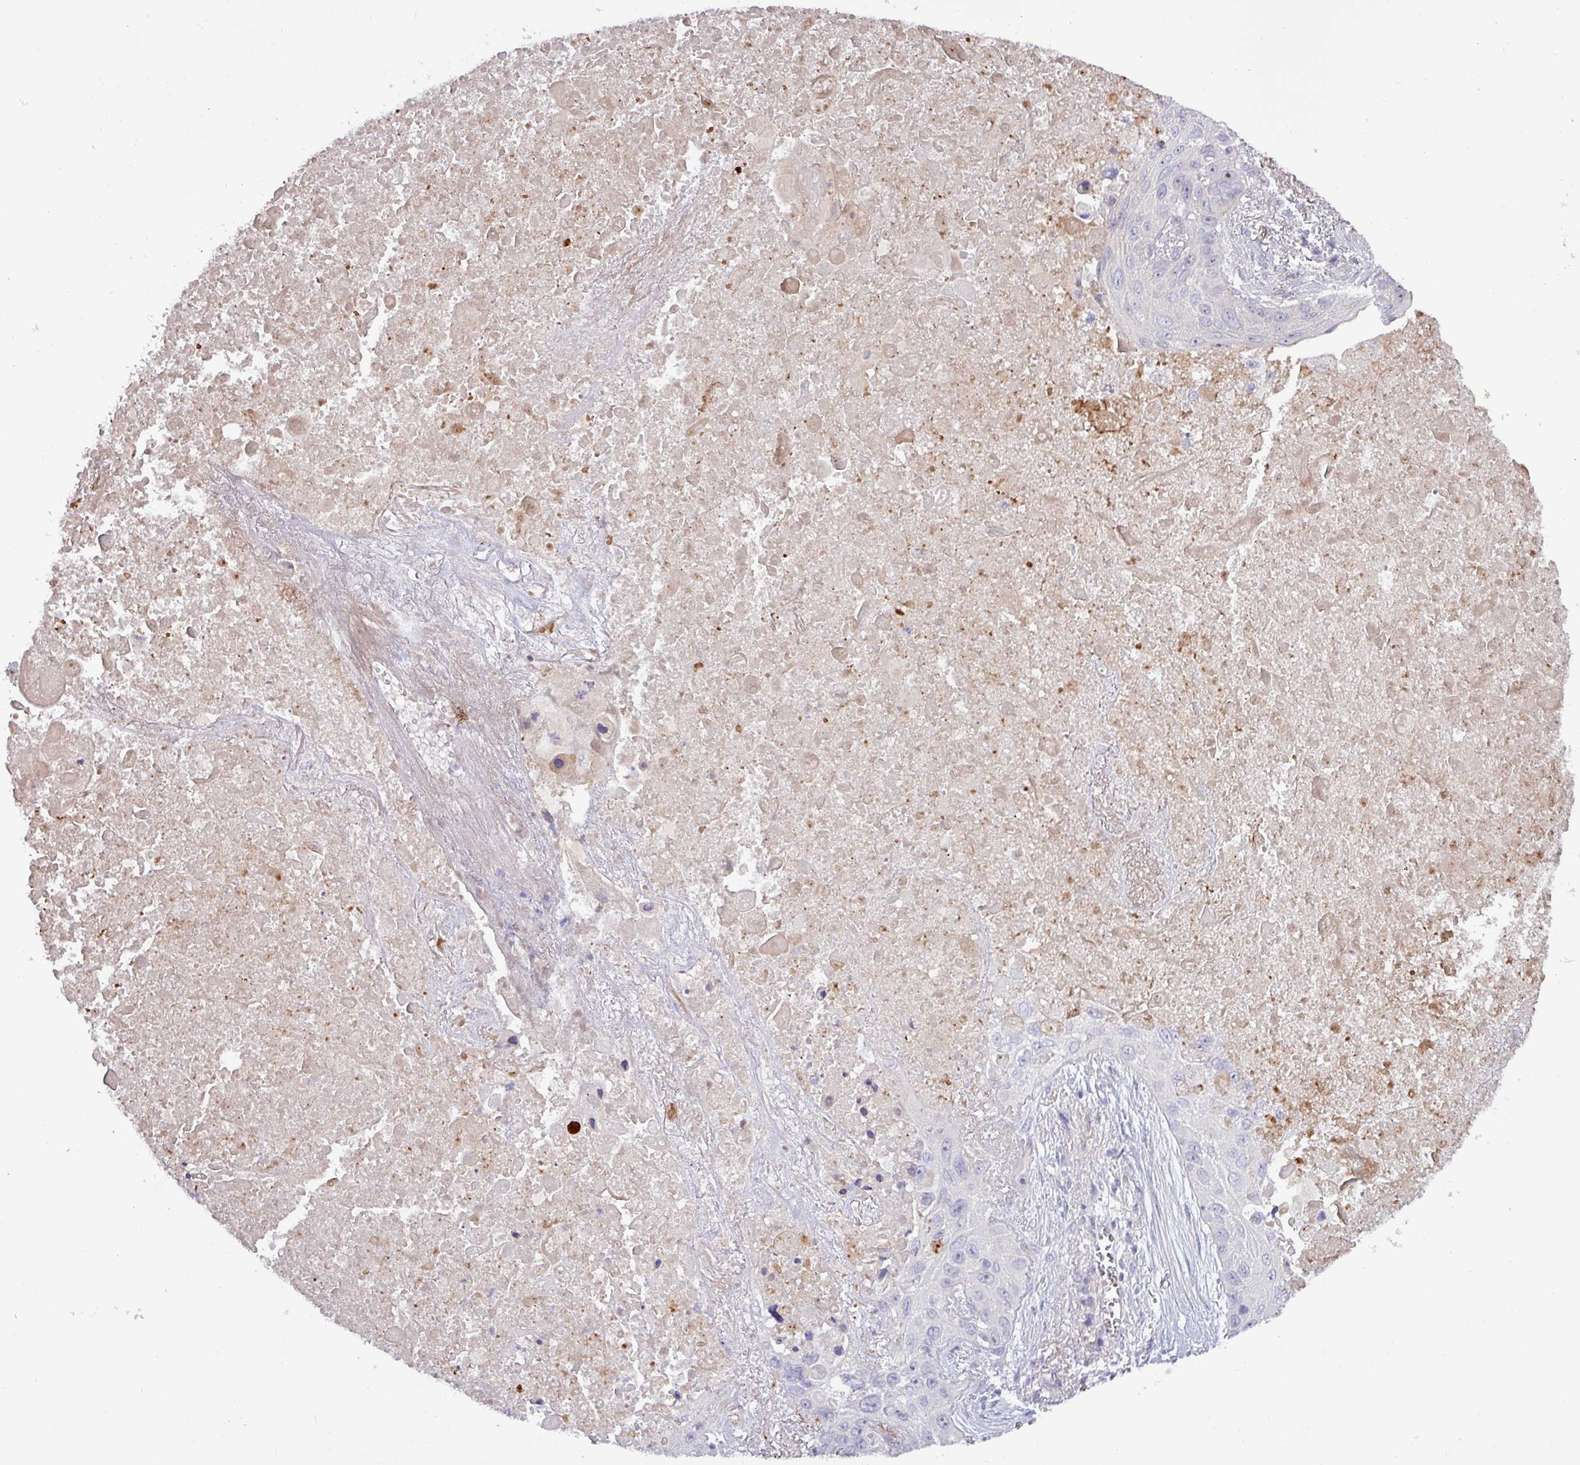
{"staining": {"intensity": "negative", "quantity": "none", "location": "none"}, "tissue": "lung cancer", "cell_type": "Tumor cells", "image_type": "cancer", "snomed": [{"axis": "morphology", "description": "Squamous cell carcinoma, NOS"}, {"axis": "topography", "description": "Lung"}], "caption": "Lung squamous cell carcinoma stained for a protein using immunohistochemistry shows no positivity tumor cells.", "gene": "TNFSF12", "patient": {"sex": "male", "age": 66}}